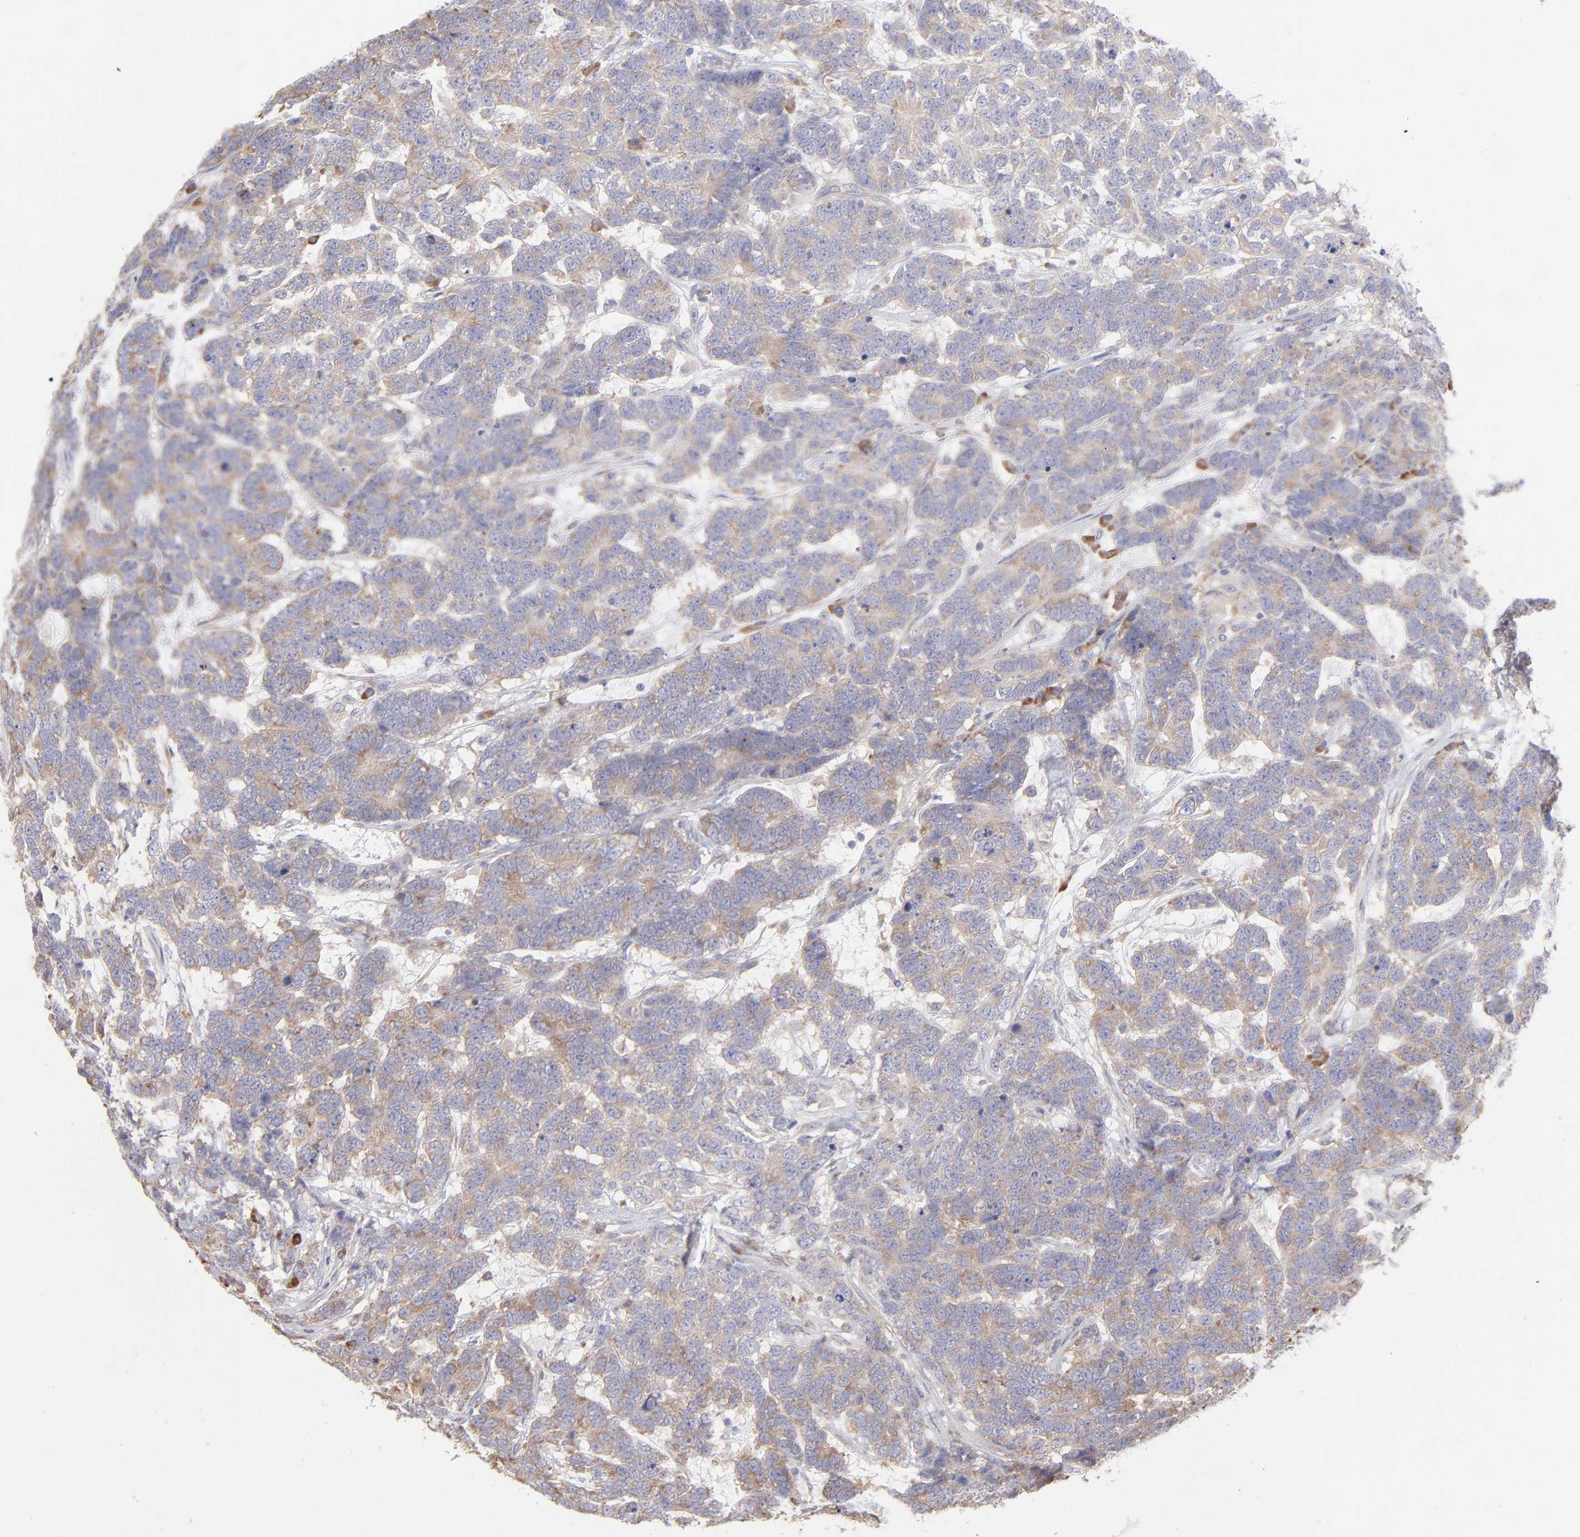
{"staining": {"intensity": "weak", "quantity": "25%-75%", "location": "cytoplasmic/membranous"}, "tissue": "testis cancer", "cell_type": "Tumor cells", "image_type": "cancer", "snomed": [{"axis": "morphology", "description": "Carcinoma, Embryonal, NOS"}, {"axis": "topography", "description": "Testis"}], "caption": "IHC (DAB (3,3'-diaminobenzidine)) staining of human embryonal carcinoma (testis) displays weak cytoplasmic/membranous protein staining in approximately 25%-75% of tumor cells. The staining was performed using DAB to visualize the protein expression in brown, while the nuclei were stained in blue with hematoxylin (Magnification: 20x).", "gene": "RPLP0", "patient": {"sex": "male", "age": 26}}